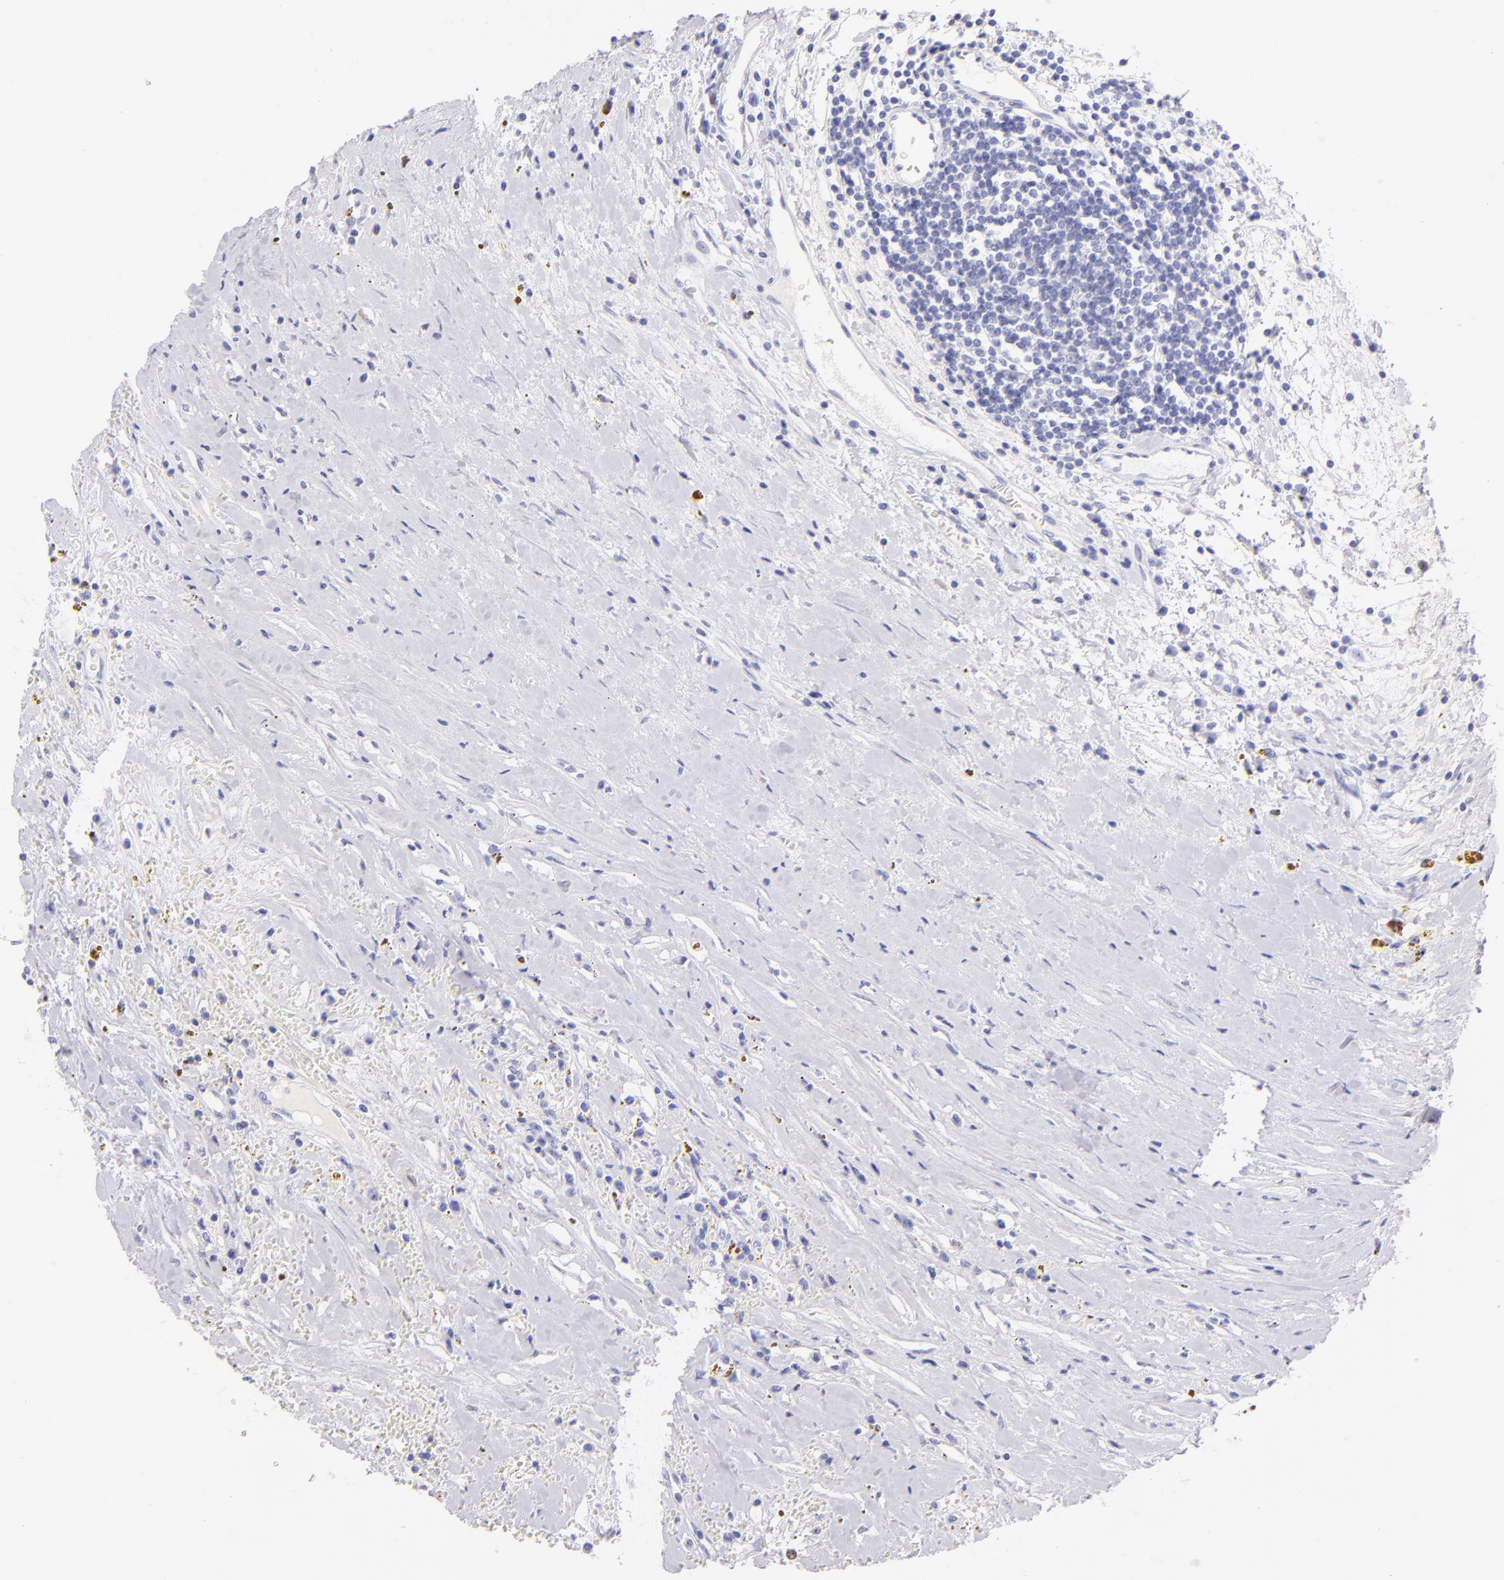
{"staining": {"intensity": "negative", "quantity": "none", "location": "none"}, "tissue": "renal cancer", "cell_type": "Tumor cells", "image_type": "cancer", "snomed": [{"axis": "morphology", "description": "Adenocarcinoma, NOS"}, {"axis": "topography", "description": "Kidney"}], "caption": "DAB (3,3'-diaminobenzidine) immunohistochemical staining of renal cancer exhibits no significant positivity in tumor cells.", "gene": "SDC1", "patient": {"sex": "male", "age": 82}}